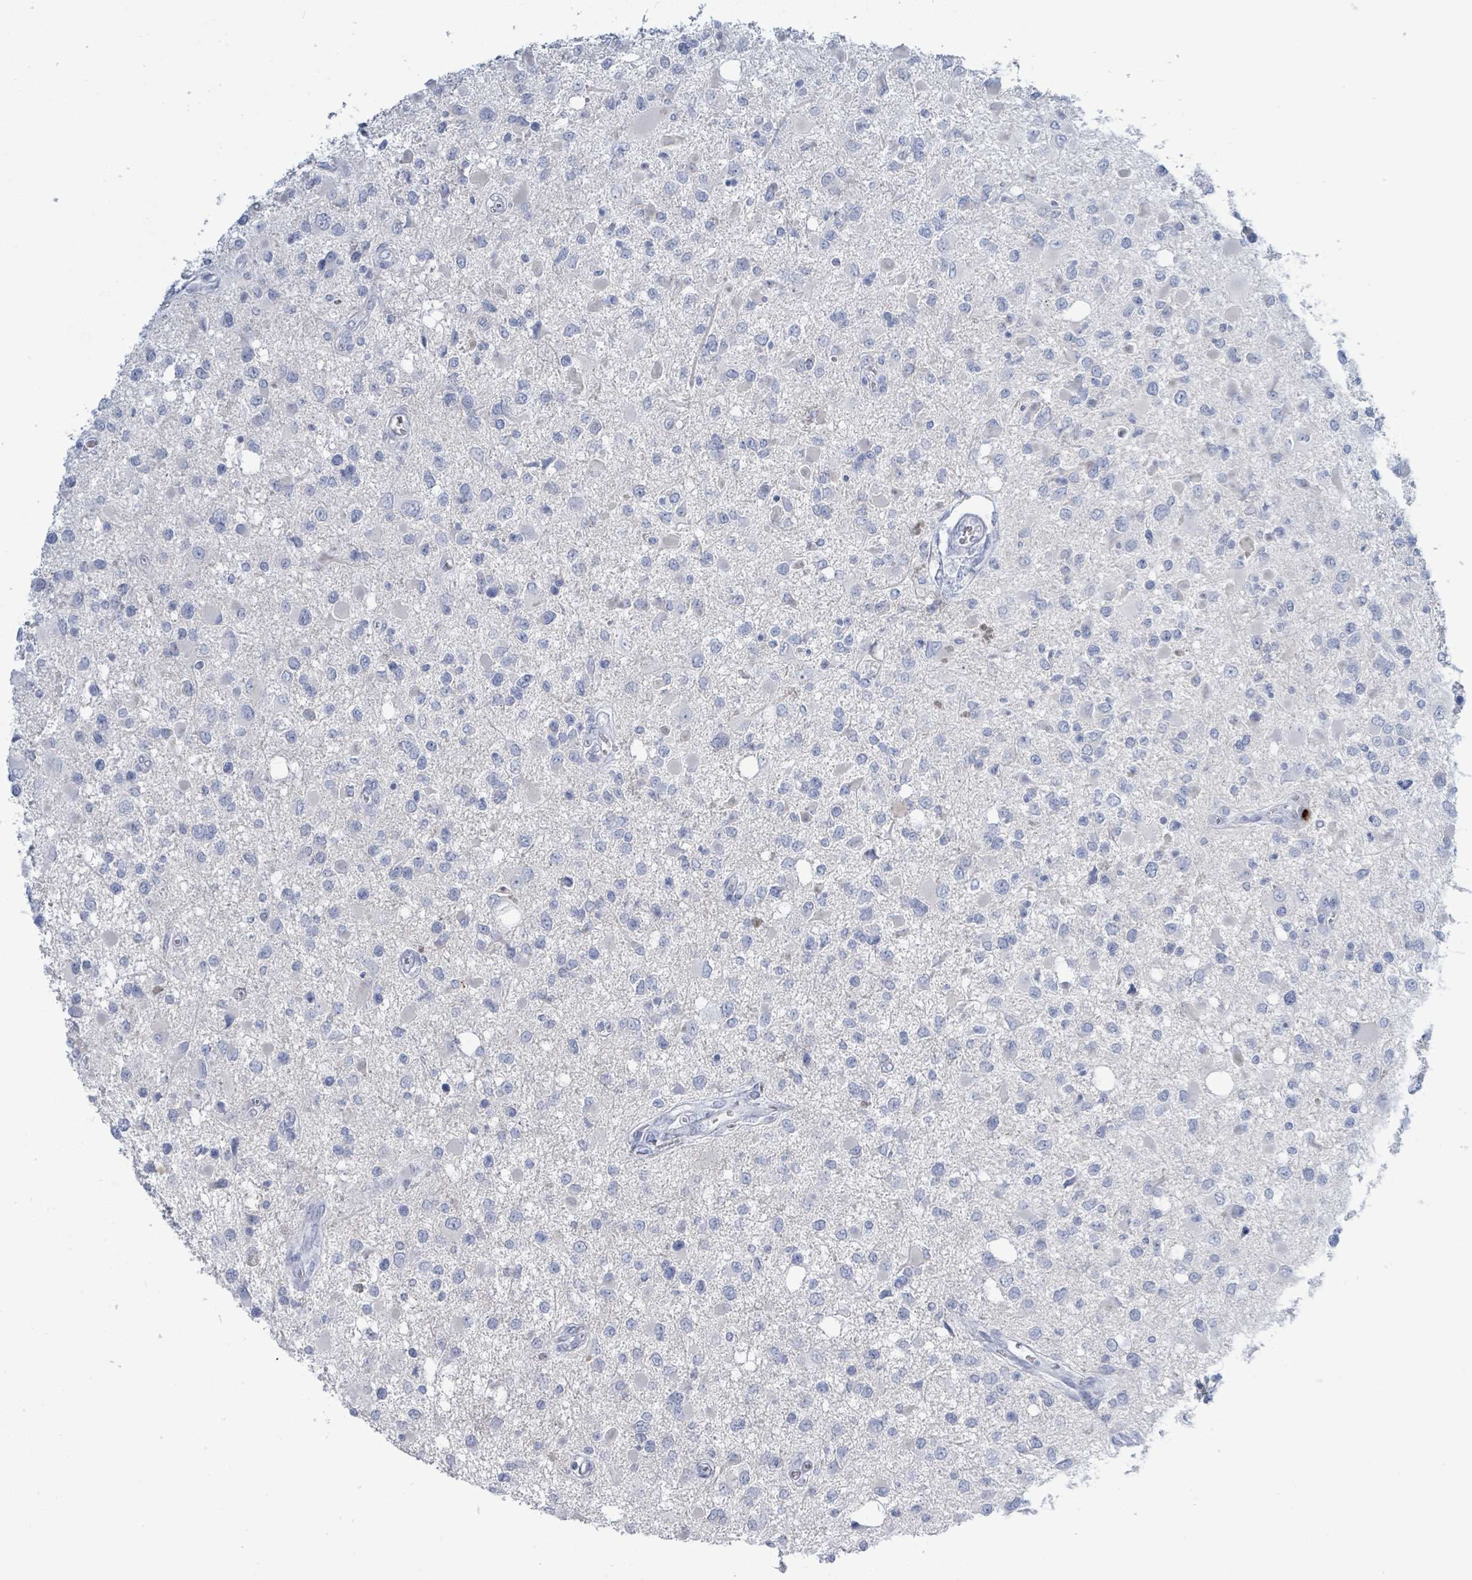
{"staining": {"intensity": "negative", "quantity": "none", "location": "none"}, "tissue": "glioma", "cell_type": "Tumor cells", "image_type": "cancer", "snomed": [{"axis": "morphology", "description": "Glioma, malignant, High grade"}, {"axis": "topography", "description": "Brain"}], "caption": "The image displays no staining of tumor cells in glioma. (Brightfield microscopy of DAB immunohistochemistry (IHC) at high magnification).", "gene": "DEFA4", "patient": {"sex": "male", "age": 53}}